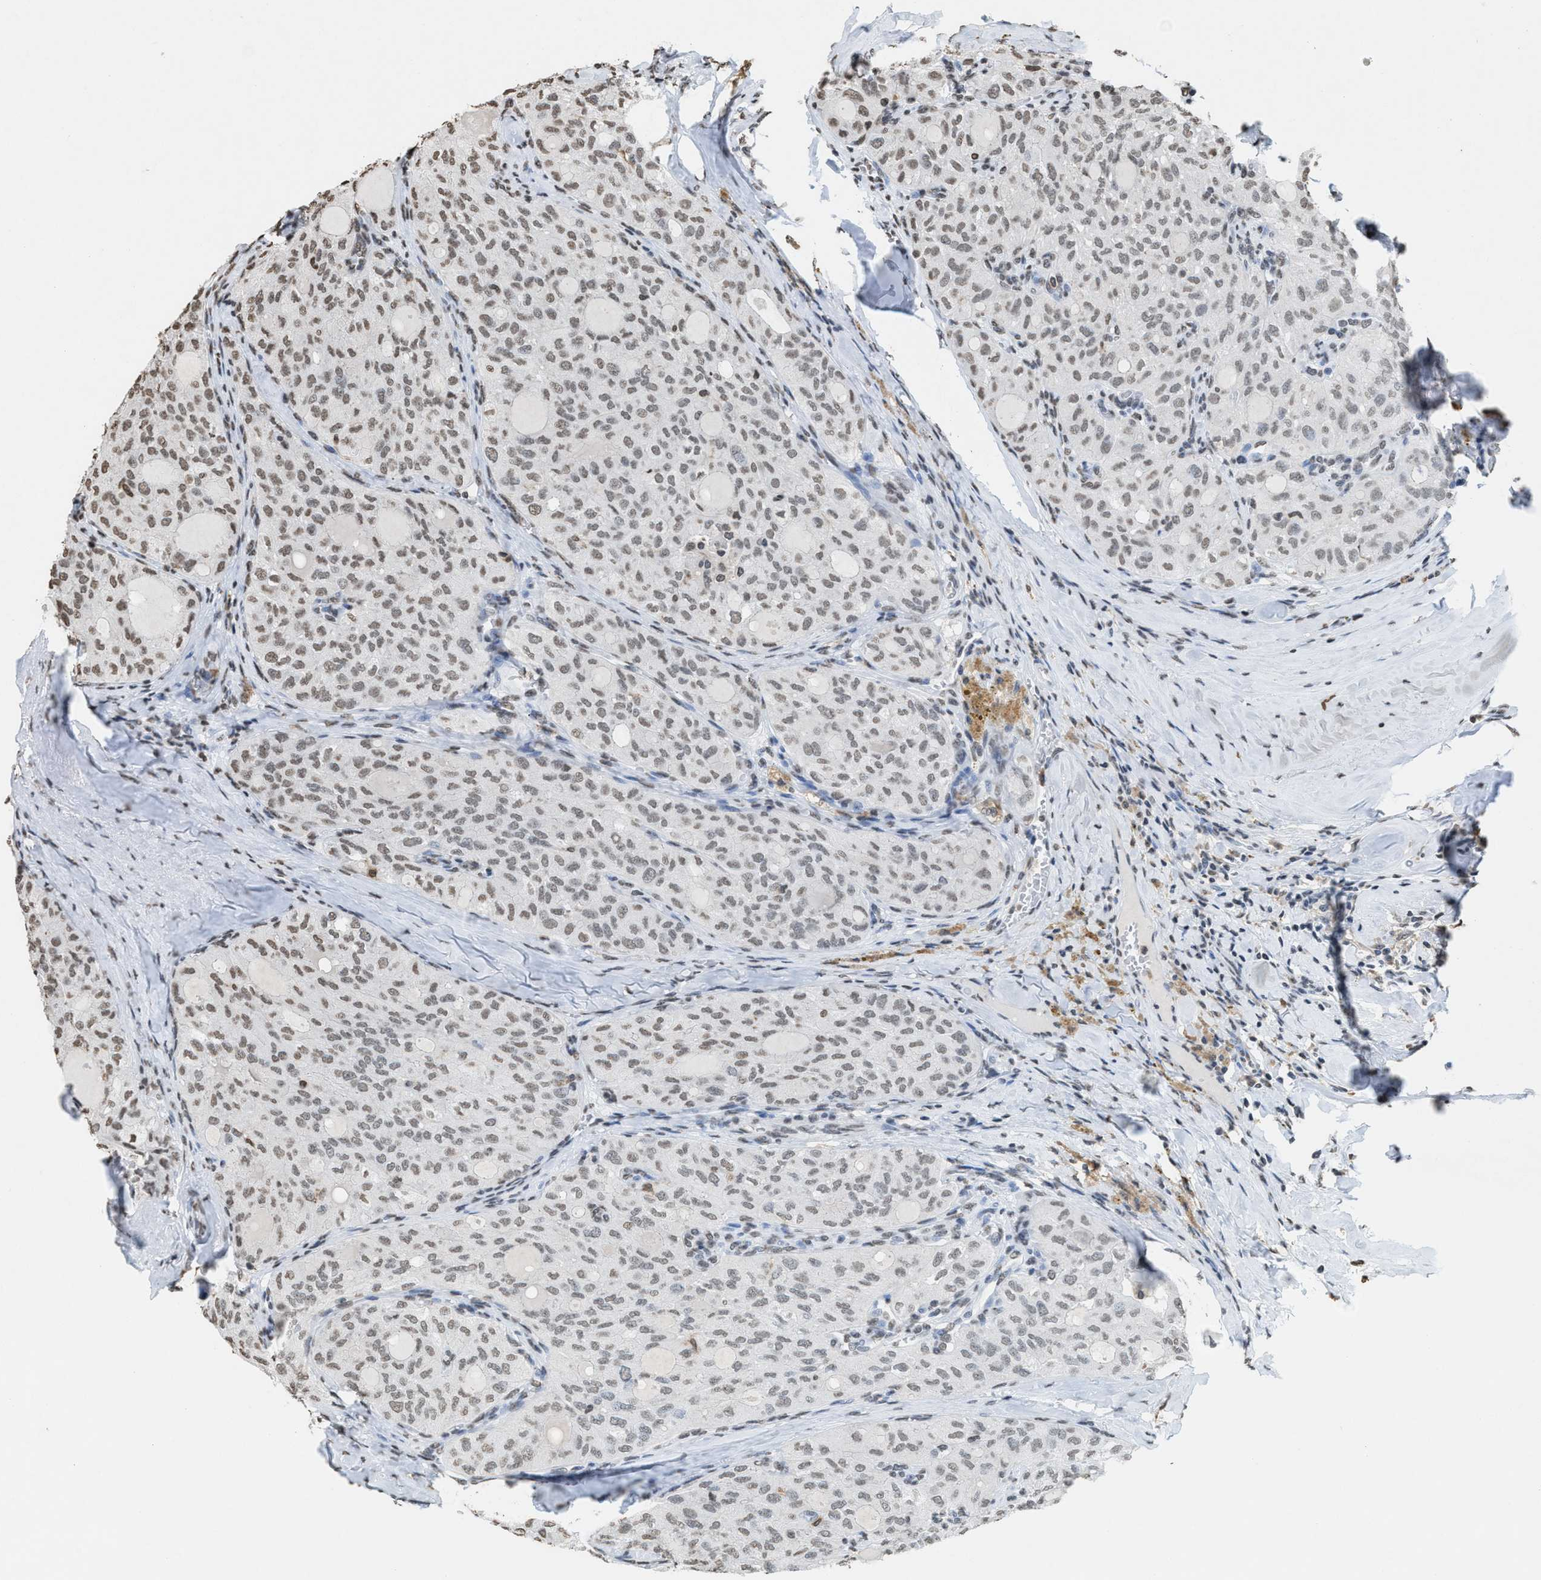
{"staining": {"intensity": "weak", "quantity": ">75%", "location": "nuclear"}, "tissue": "thyroid cancer", "cell_type": "Tumor cells", "image_type": "cancer", "snomed": [{"axis": "morphology", "description": "Follicular adenoma carcinoma, NOS"}, {"axis": "topography", "description": "Thyroid gland"}], "caption": "High-power microscopy captured an immunohistochemistry micrograph of thyroid follicular adenoma carcinoma, revealing weak nuclear expression in about >75% of tumor cells.", "gene": "NUP88", "patient": {"sex": "male", "age": 75}}